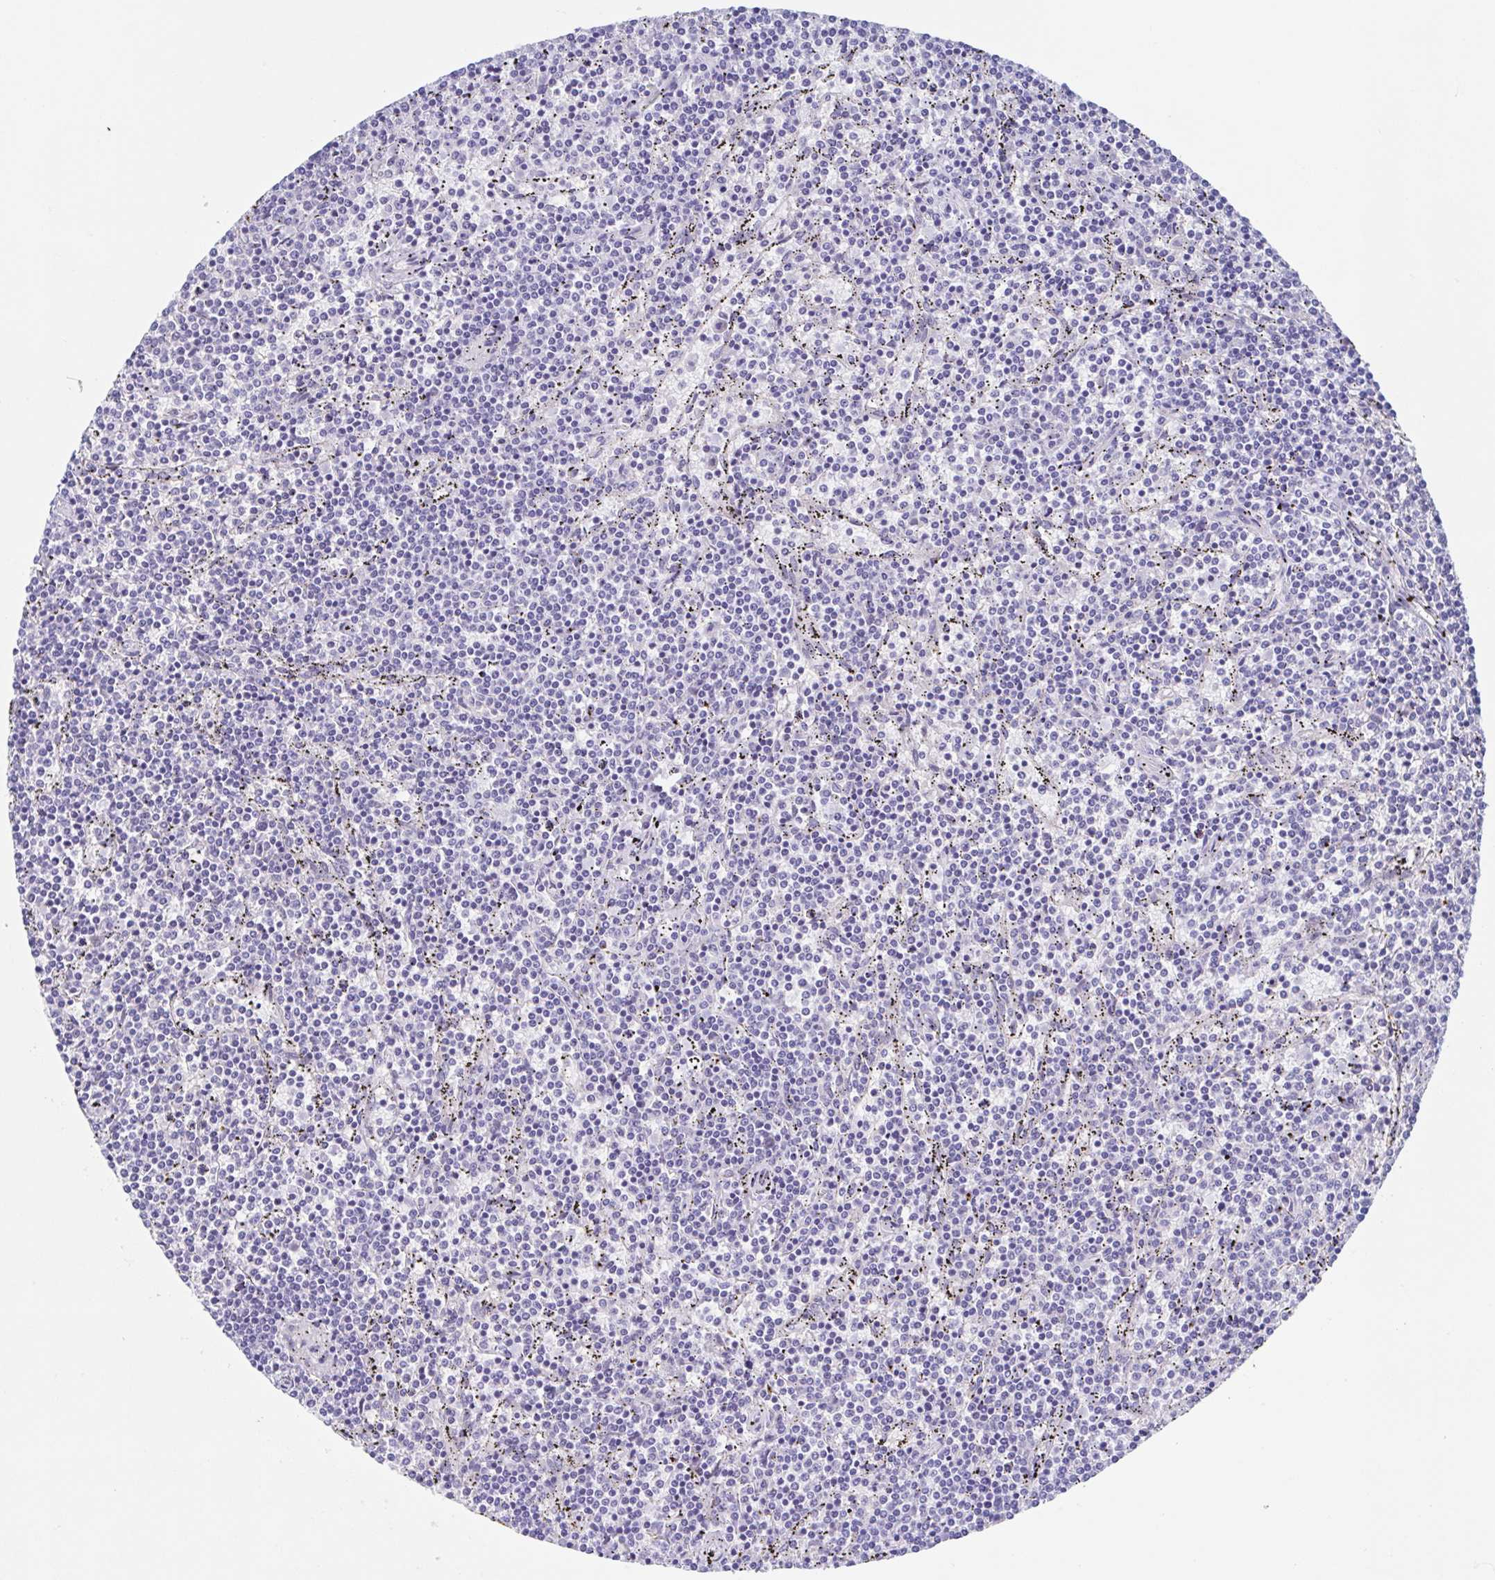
{"staining": {"intensity": "negative", "quantity": "none", "location": "none"}, "tissue": "lymphoma", "cell_type": "Tumor cells", "image_type": "cancer", "snomed": [{"axis": "morphology", "description": "Malignant lymphoma, non-Hodgkin's type, Low grade"}, {"axis": "topography", "description": "Spleen"}], "caption": "Lymphoma was stained to show a protein in brown. There is no significant positivity in tumor cells.", "gene": "TEX12", "patient": {"sex": "female", "age": 50}}